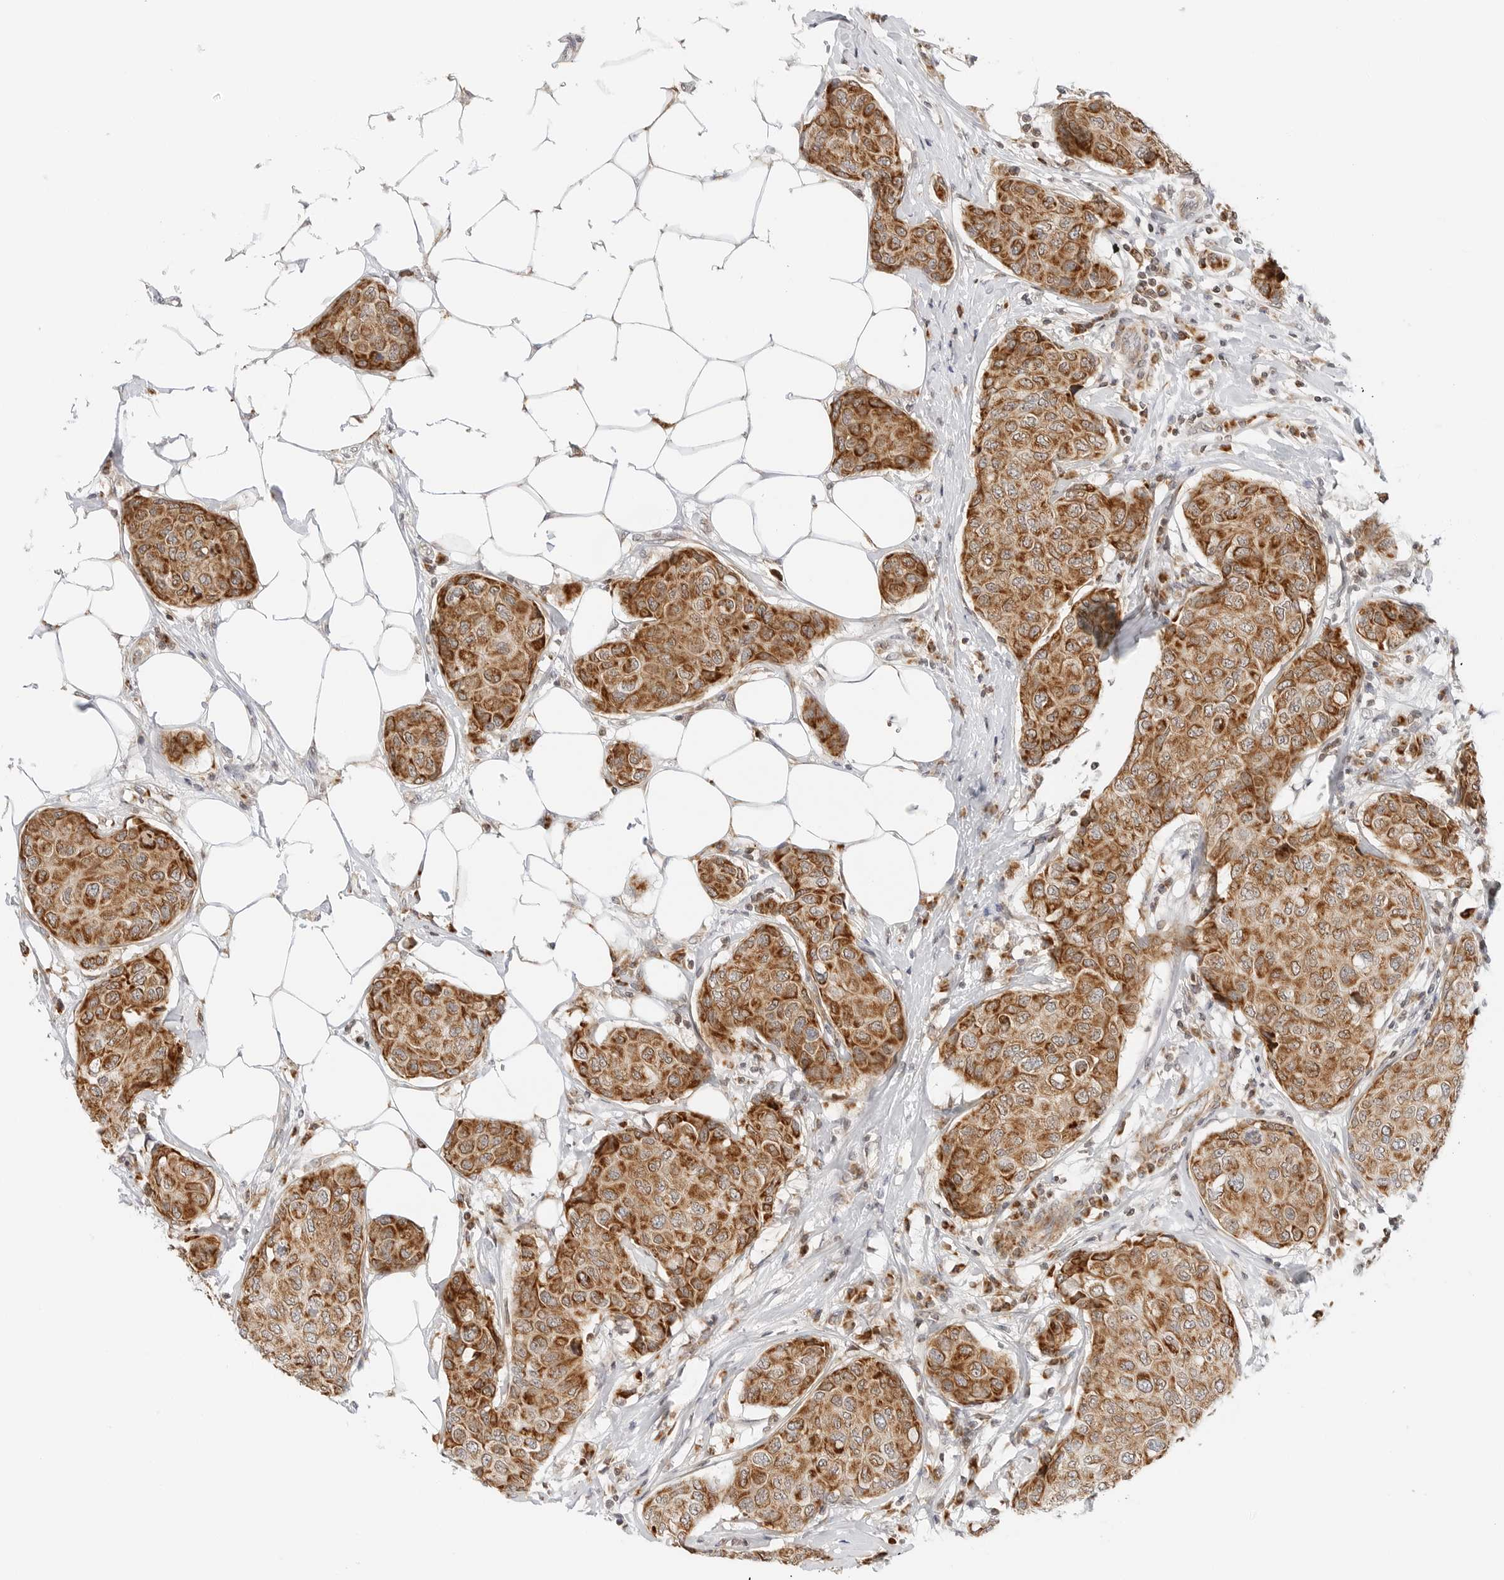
{"staining": {"intensity": "moderate", "quantity": ">75%", "location": "cytoplasmic/membranous"}, "tissue": "breast cancer", "cell_type": "Tumor cells", "image_type": "cancer", "snomed": [{"axis": "morphology", "description": "Duct carcinoma"}, {"axis": "topography", "description": "Breast"}], "caption": "Breast cancer (invasive ductal carcinoma) was stained to show a protein in brown. There is medium levels of moderate cytoplasmic/membranous positivity in approximately >75% of tumor cells.", "gene": "DYRK4", "patient": {"sex": "female", "age": 80}}